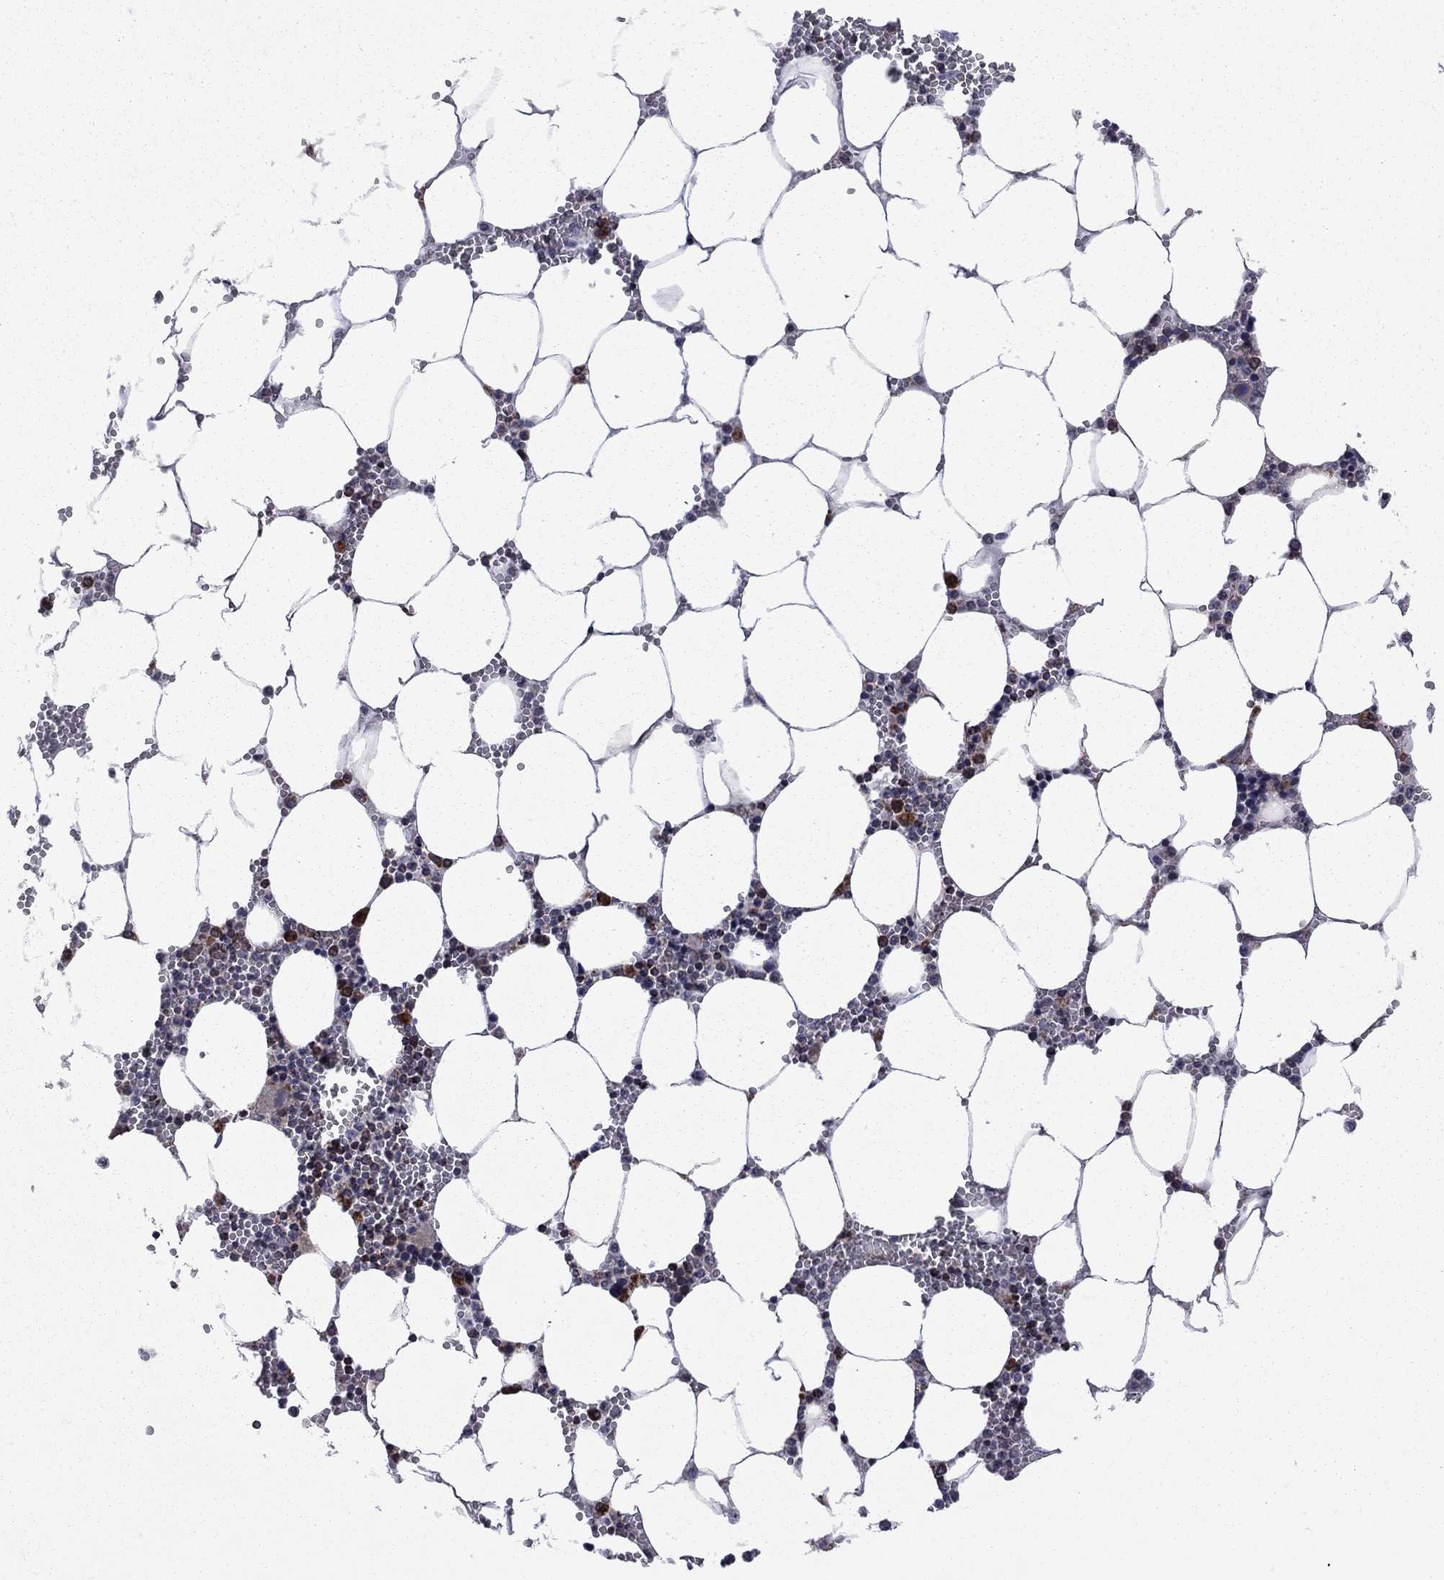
{"staining": {"intensity": "strong", "quantity": "<25%", "location": "cytoplasmic/membranous"}, "tissue": "bone marrow", "cell_type": "Hematopoietic cells", "image_type": "normal", "snomed": [{"axis": "morphology", "description": "Normal tissue, NOS"}, {"axis": "topography", "description": "Bone marrow"}], "caption": "Protein staining of benign bone marrow exhibits strong cytoplasmic/membranous expression in approximately <25% of hematopoietic cells. (DAB = brown stain, brightfield microscopy at high magnification).", "gene": "CLPTM1", "patient": {"sex": "female", "age": 64}}